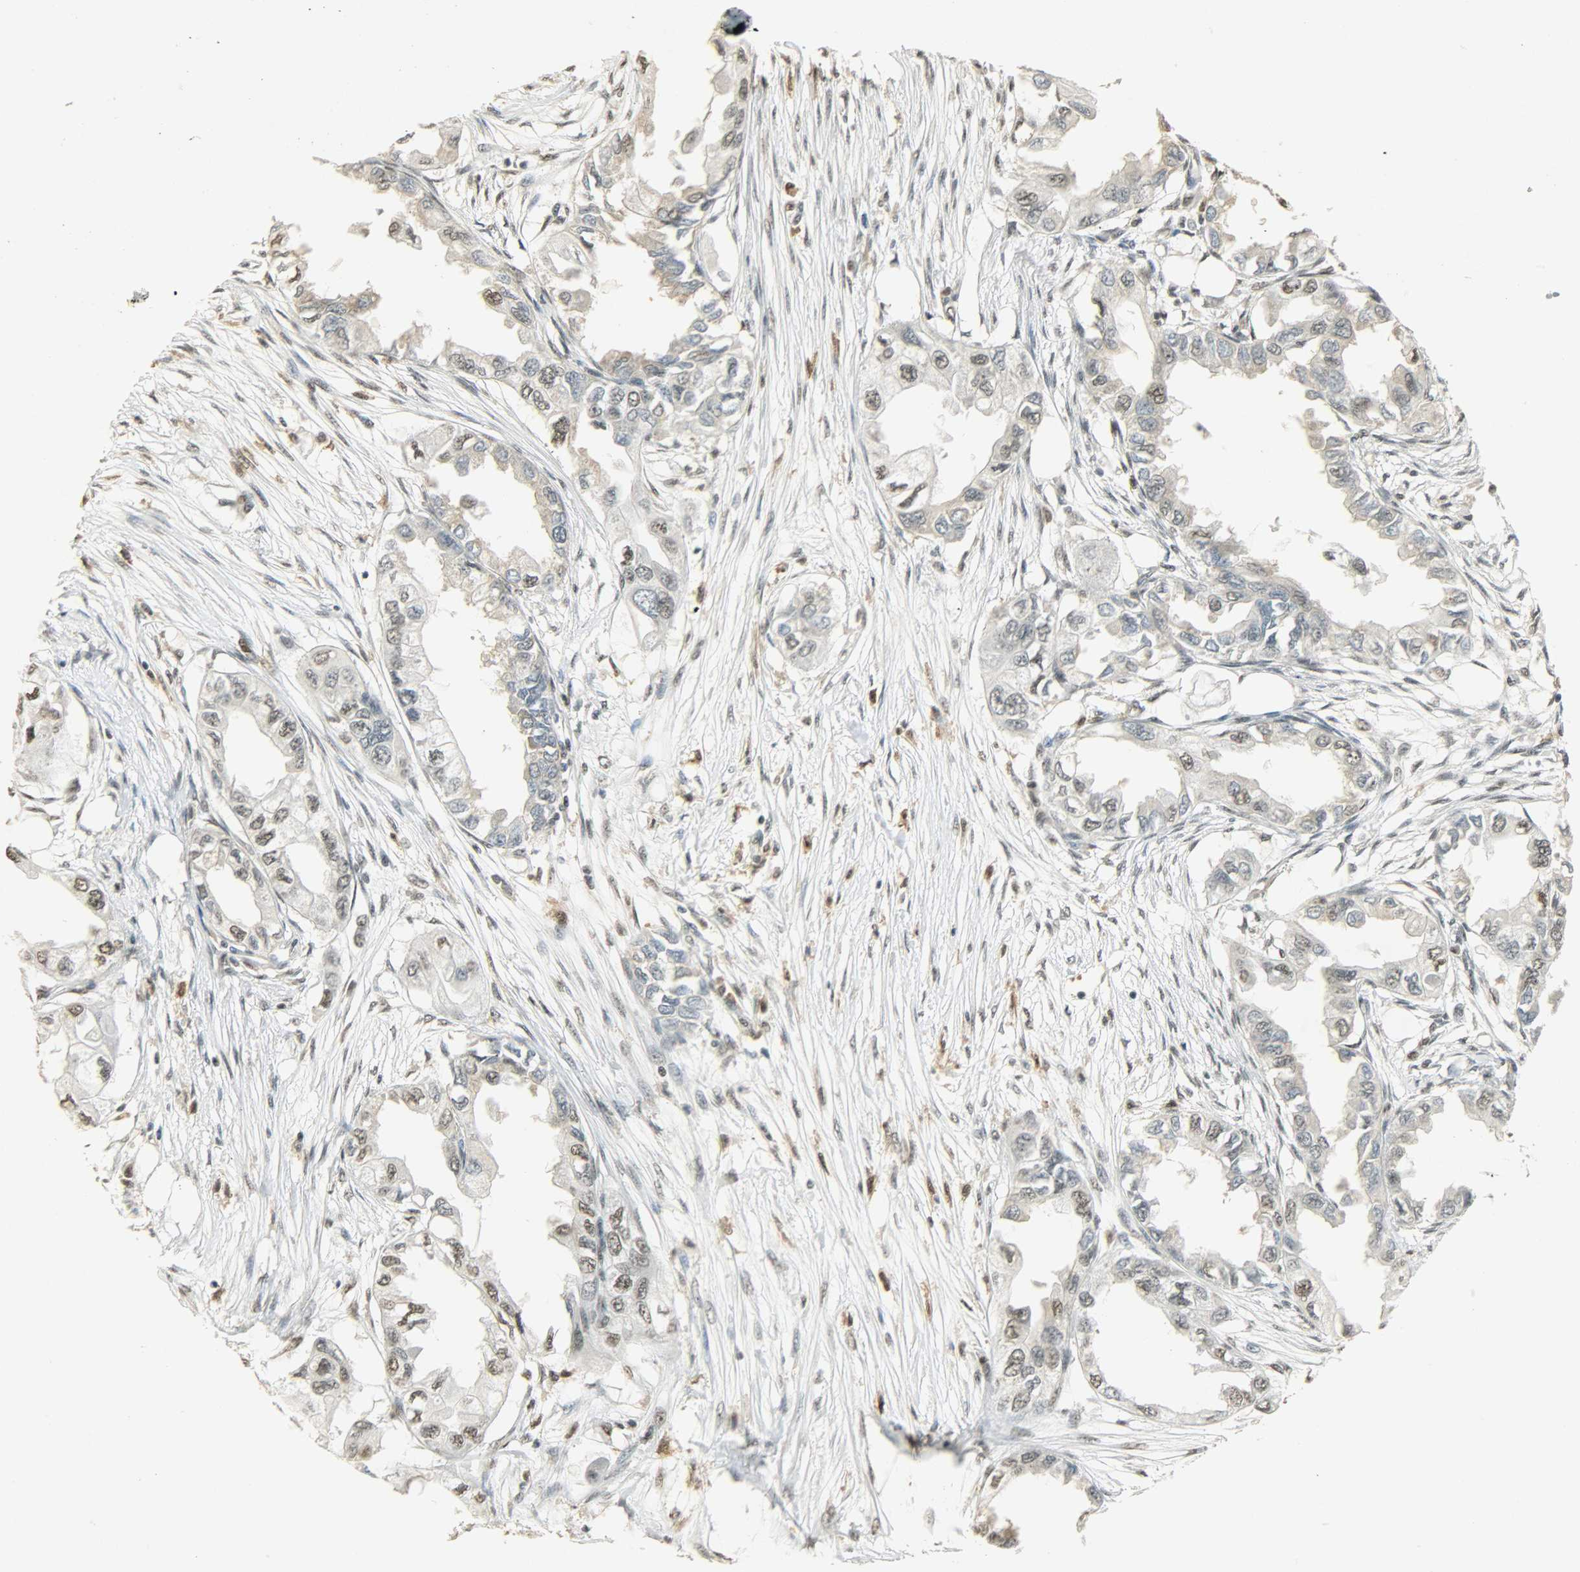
{"staining": {"intensity": "moderate", "quantity": ">75%", "location": "nuclear"}, "tissue": "endometrial cancer", "cell_type": "Tumor cells", "image_type": "cancer", "snomed": [{"axis": "morphology", "description": "Adenocarcinoma, NOS"}, {"axis": "topography", "description": "Endometrium"}], "caption": "This histopathology image displays immunohistochemistry (IHC) staining of endometrial cancer, with medium moderate nuclear expression in approximately >75% of tumor cells.", "gene": "NGFR", "patient": {"sex": "female", "age": 67}}